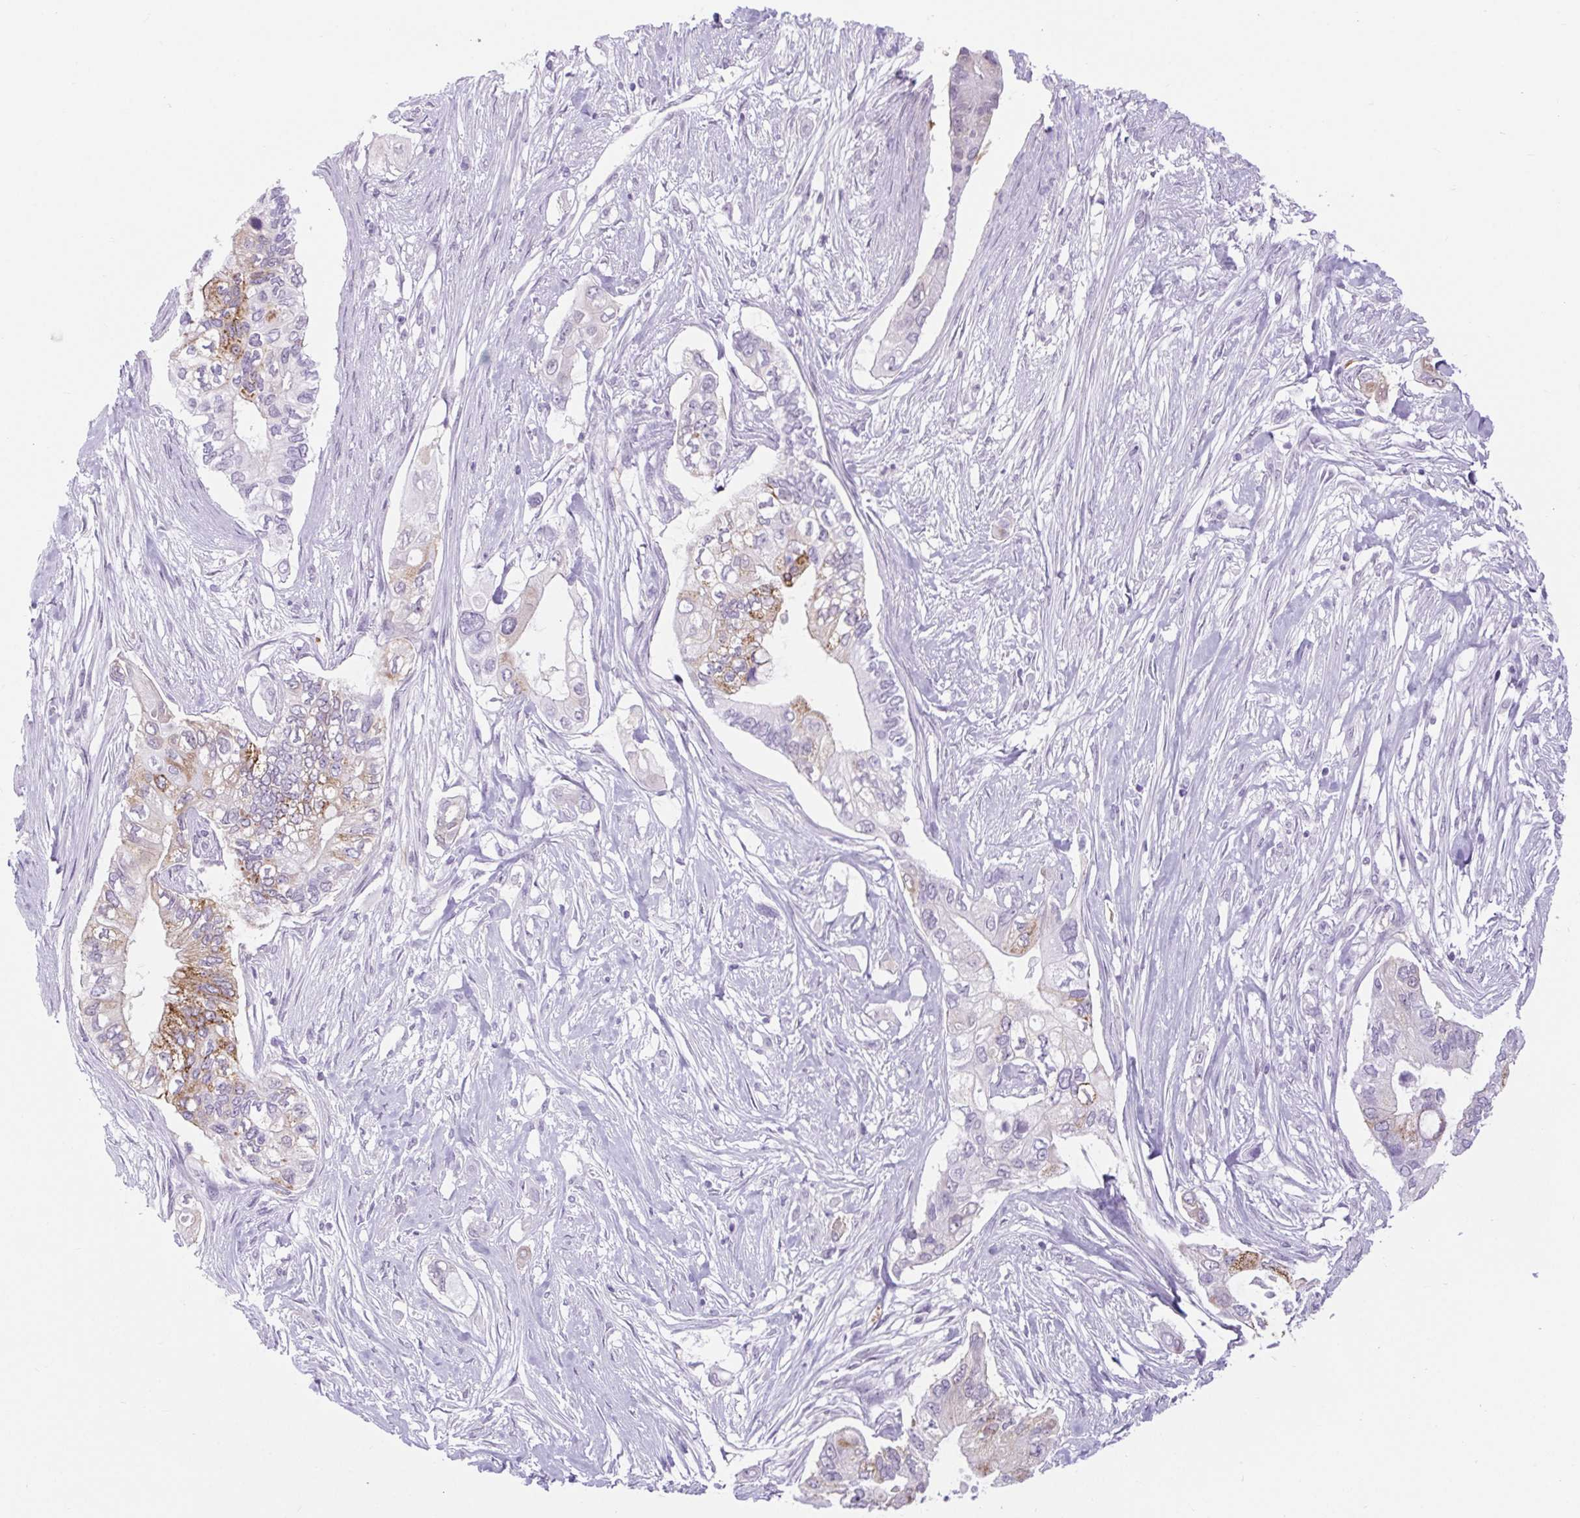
{"staining": {"intensity": "moderate", "quantity": "<25%", "location": "cytoplasmic/membranous"}, "tissue": "pancreatic cancer", "cell_type": "Tumor cells", "image_type": "cancer", "snomed": [{"axis": "morphology", "description": "Adenocarcinoma, NOS"}, {"axis": "topography", "description": "Pancreas"}], "caption": "High-magnification brightfield microscopy of pancreatic cancer stained with DAB (3,3'-diaminobenzidine) (brown) and counterstained with hematoxylin (blue). tumor cells exhibit moderate cytoplasmic/membranous expression is appreciated in approximately<25% of cells. (DAB (3,3'-diaminobenzidine) IHC, brown staining for protein, blue staining for nuclei).", "gene": "BCAS1", "patient": {"sex": "female", "age": 63}}